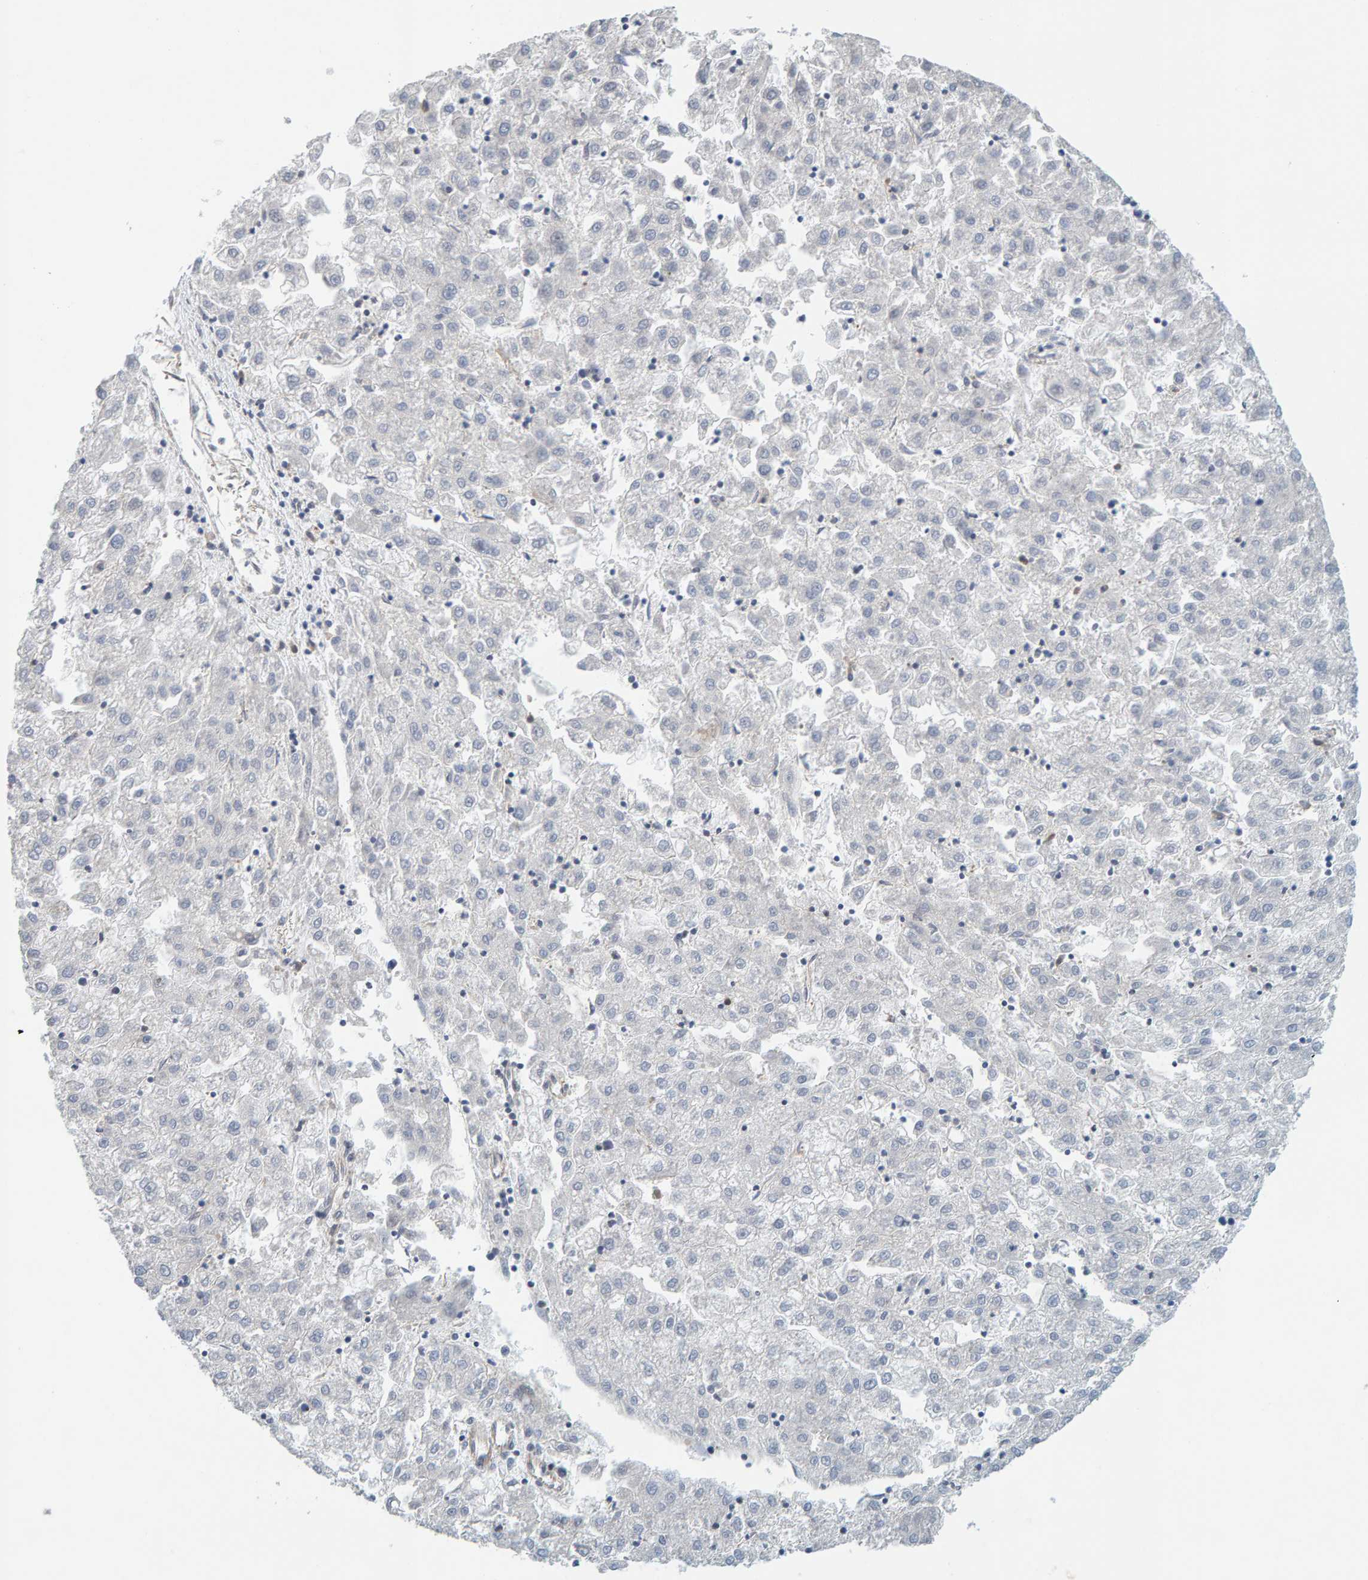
{"staining": {"intensity": "negative", "quantity": "none", "location": "none"}, "tissue": "liver cancer", "cell_type": "Tumor cells", "image_type": "cancer", "snomed": [{"axis": "morphology", "description": "Carcinoma, Hepatocellular, NOS"}, {"axis": "topography", "description": "Liver"}], "caption": "High power microscopy image of an immunohistochemistry micrograph of liver cancer (hepatocellular carcinoma), revealing no significant positivity in tumor cells.", "gene": "PRKD2", "patient": {"sex": "male", "age": 72}}